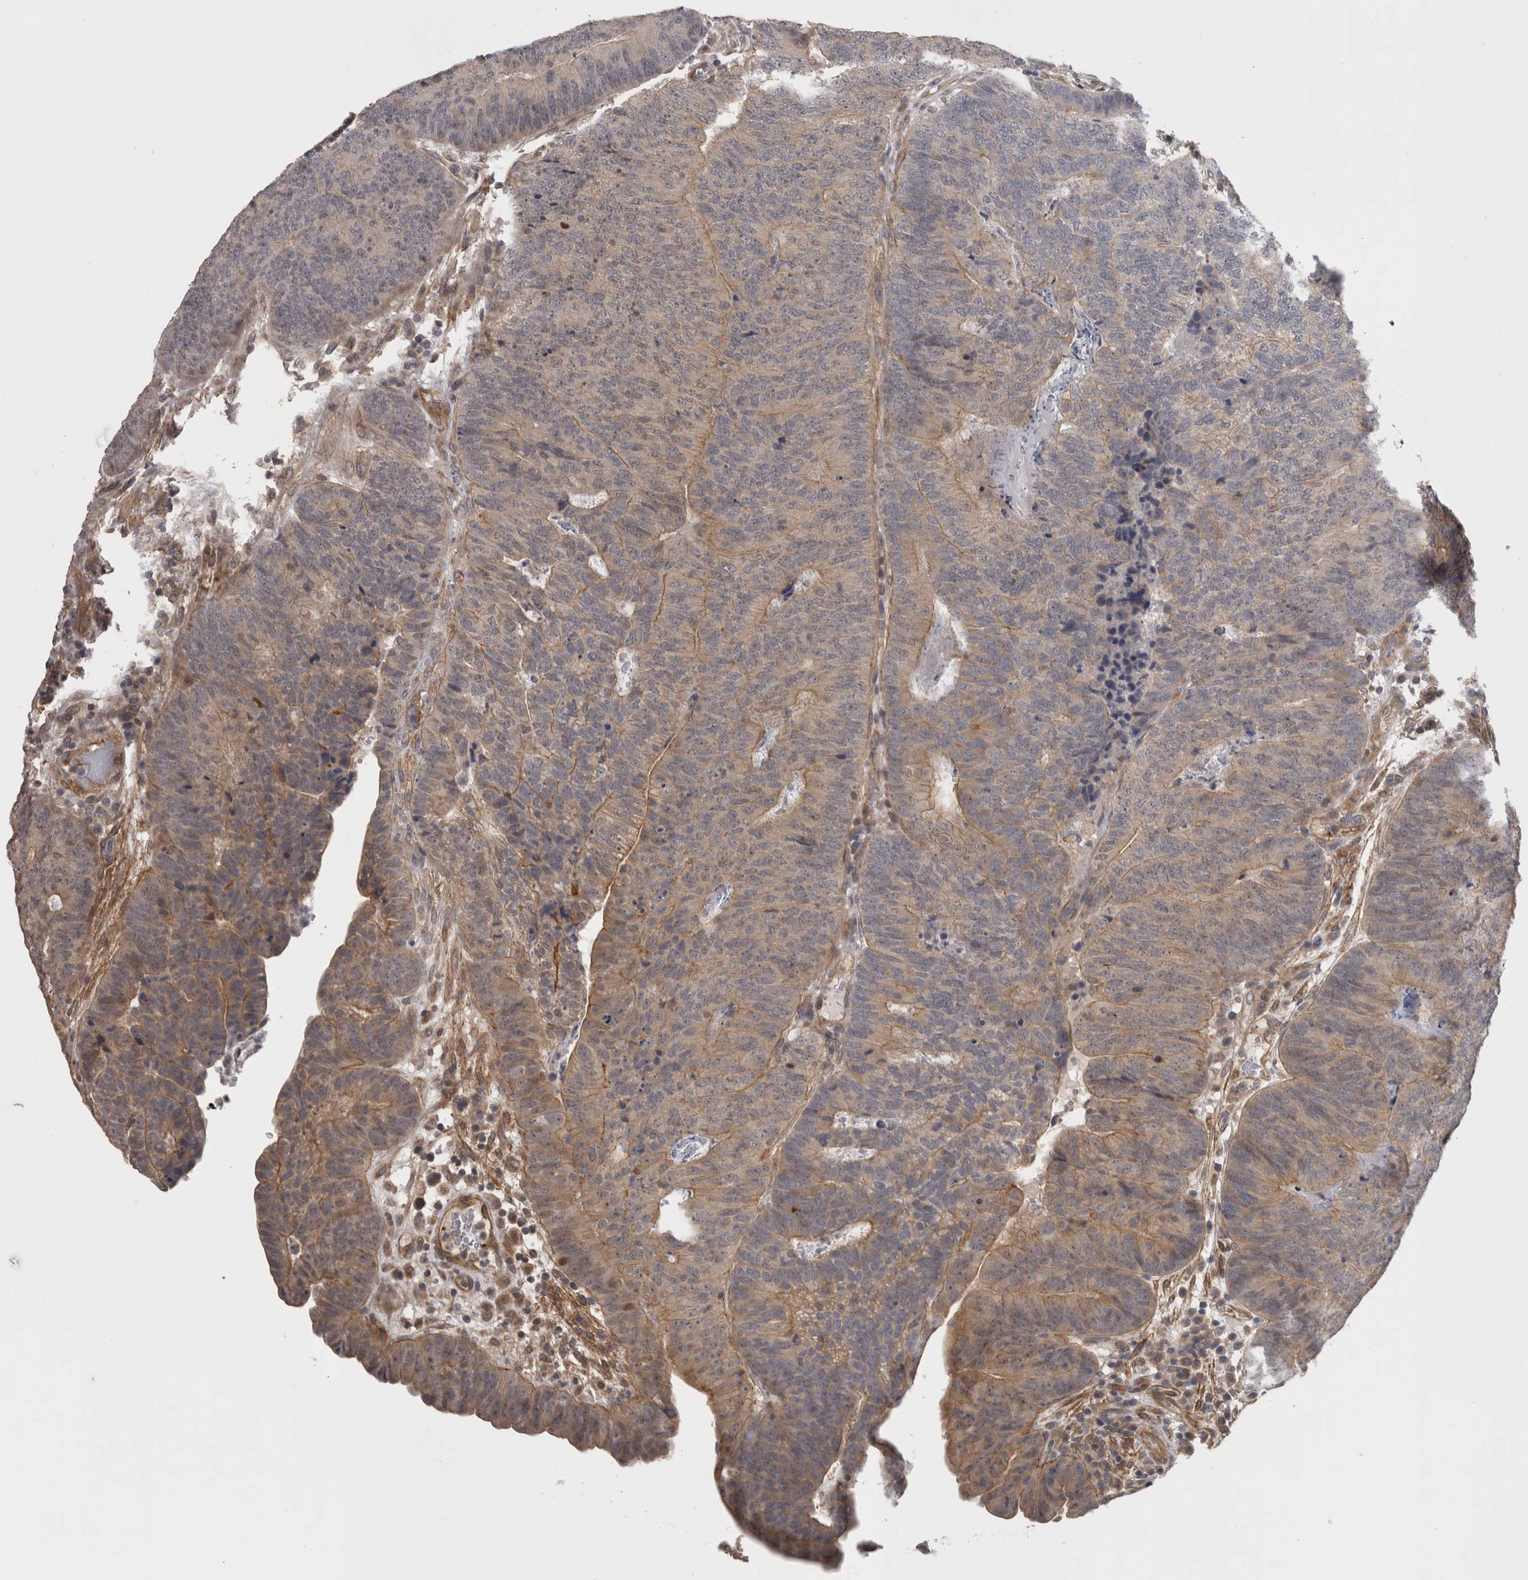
{"staining": {"intensity": "weak", "quantity": "25%-75%", "location": "cytoplasmic/membranous"}, "tissue": "colorectal cancer", "cell_type": "Tumor cells", "image_type": "cancer", "snomed": [{"axis": "morphology", "description": "Adenocarcinoma, NOS"}, {"axis": "topography", "description": "Colon"}], "caption": "Colorectal cancer (adenocarcinoma) stained with a brown dye reveals weak cytoplasmic/membranous positive staining in about 25%-75% of tumor cells.", "gene": "RMDN1", "patient": {"sex": "female", "age": 67}}